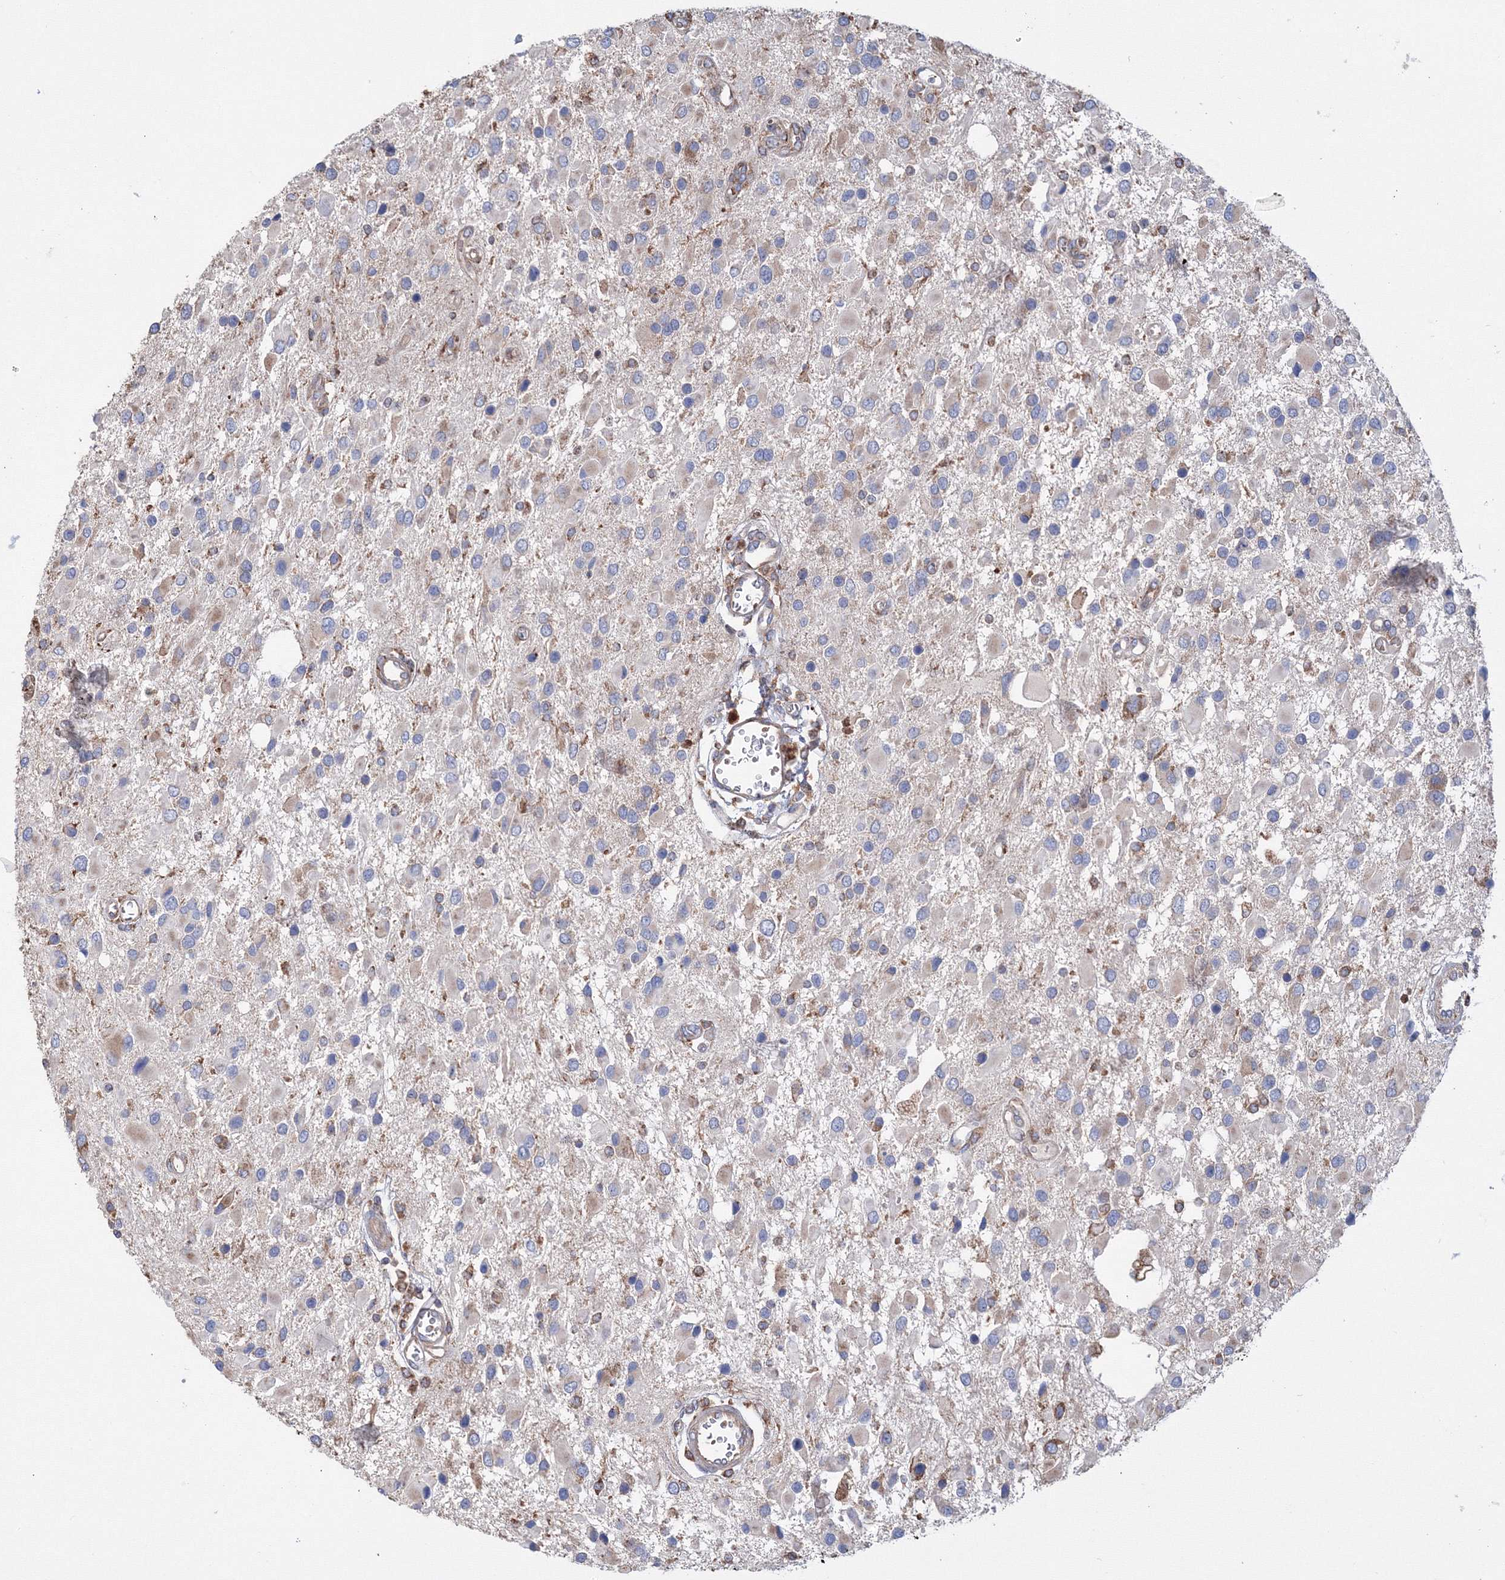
{"staining": {"intensity": "negative", "quantity": "none", "location": "none"}, "tissue": "glioma", "cell_type": "Tumor cells", "image_type": "cancer", "snomed": [{"axis": "morphology", "description": "Glioma, malignant, High grade"}, {"axis": "topography", "description": "Brain"}], "caption": "DAB immunohistochemical staining of human glioma reveals no significant positivity in tumor cells.", "gene": "VPS8", "patient": {"sex": "male", "age": 53}}